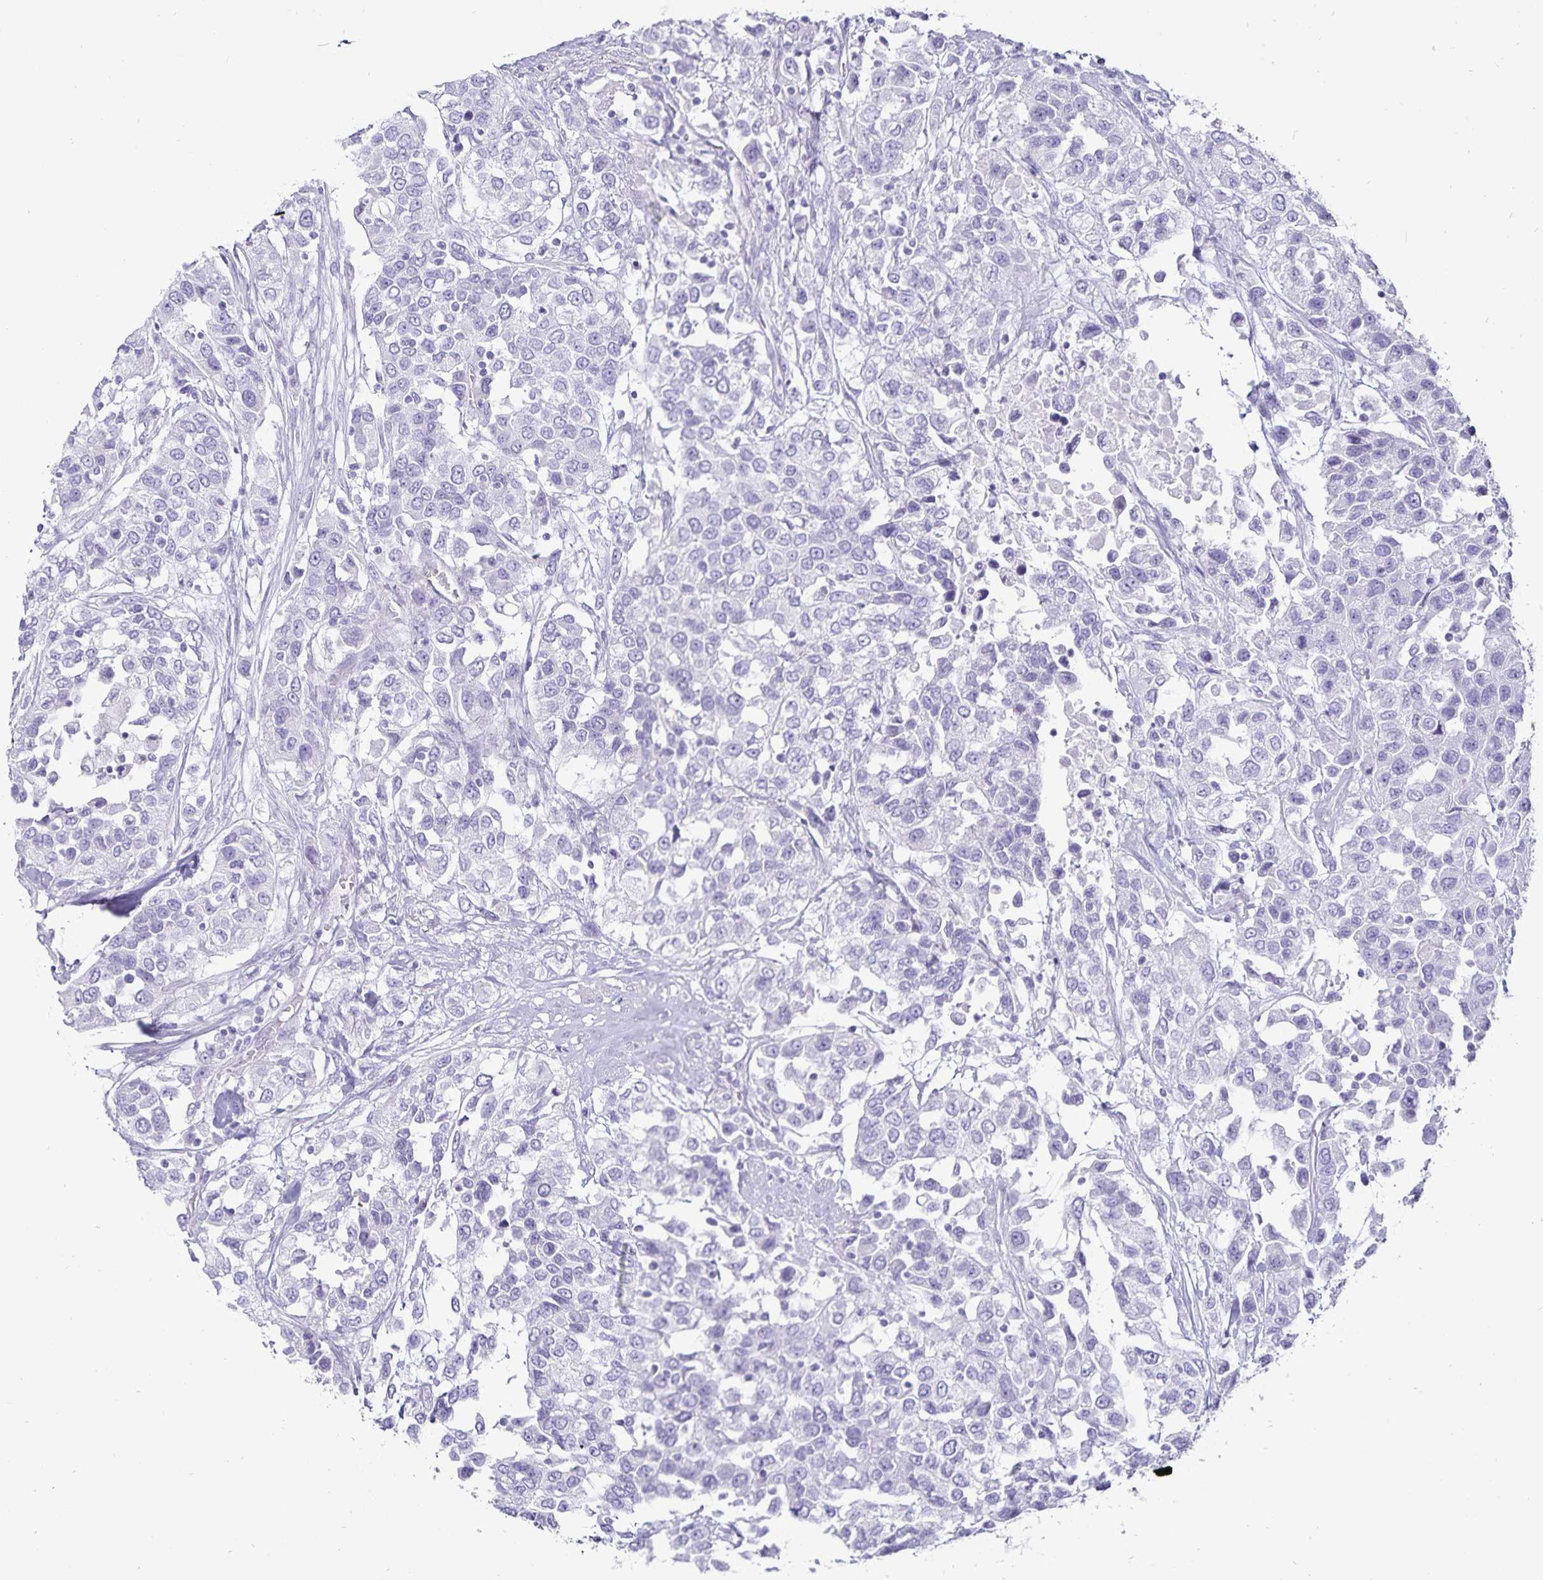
{"staining": {"intensity": "negative", "quantity": "none", "location": "none"}, "tissue": "urothelial cancer", "cell_type": "Tumor cells", "image_type": "cancer", "snomed": [{"axis": "morphology", "description": "Urothelial carcinoma, High grade"}, {"axis": "topography", "description": "Urinary bladder"}], "caption": "Tumor cells are negative for protein expression in human high-grade urothelial carcinoma.", "gene": "DEFA6", "patient": {"sex": "female", "age": 80}}